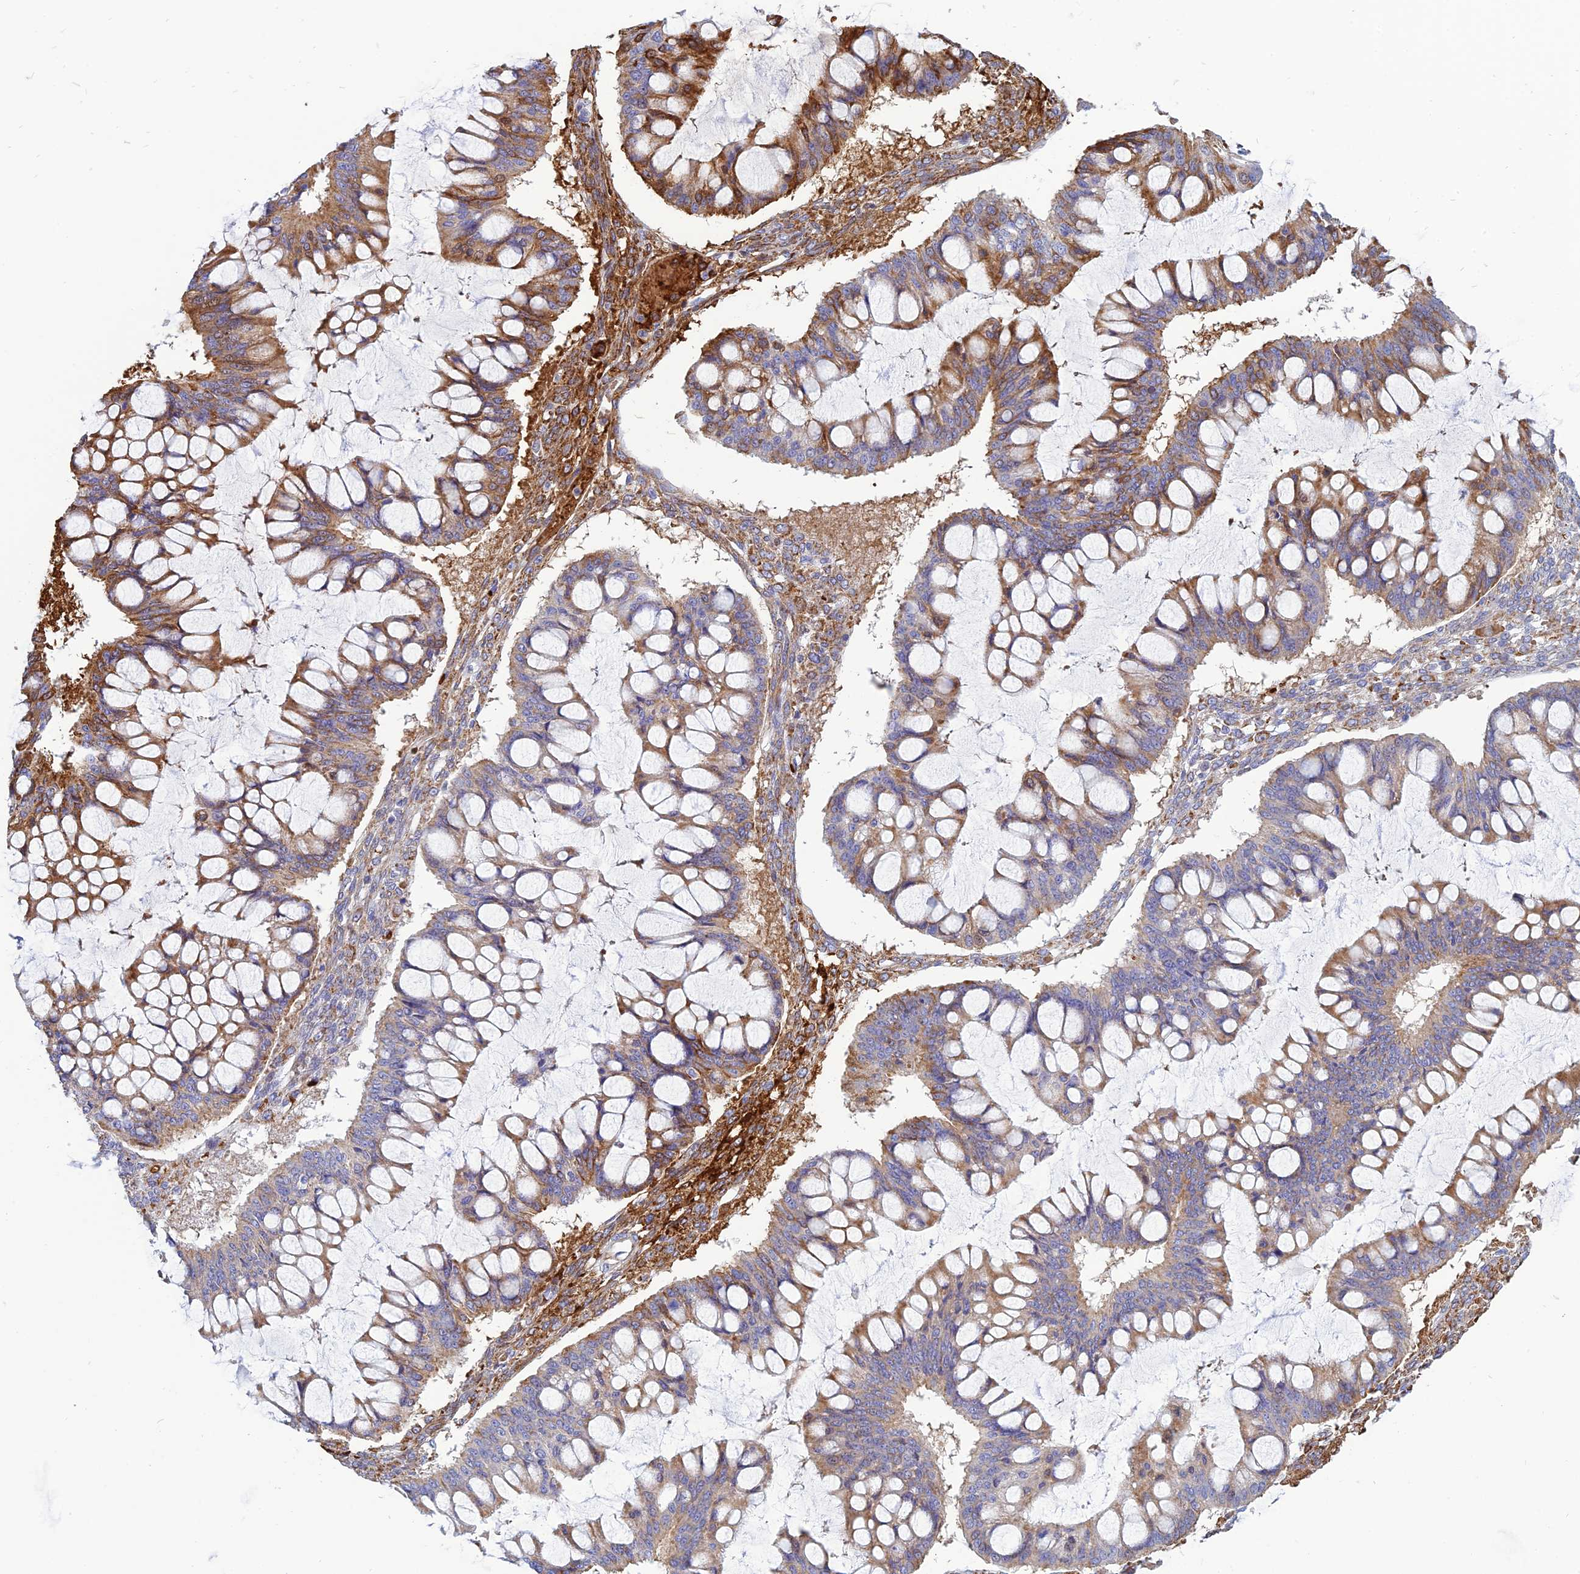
{"staining": {"intensity": "moderate", "quantity": "25%-75%", "location": "cytoplasmic/membranous"}, "tissue": "ovarian cancer", "cell_type": "Tumor cells", "image_type": "cancer", "snomed": [{"axis": "morphology", "description": "Cystadenocarcinoma, mucinous, NOS"}, {"axis": "topography", "description": "Ovary"}], "caption": "Mucinous cystadenocarcinoma (ovarian) stained with a brown dye shows moderate cytoplasmic/membranous positive expression in about 25%-75% of tumor cells.", "gene": "HHAT", "patient": {"sex": "female", "age": 73}}